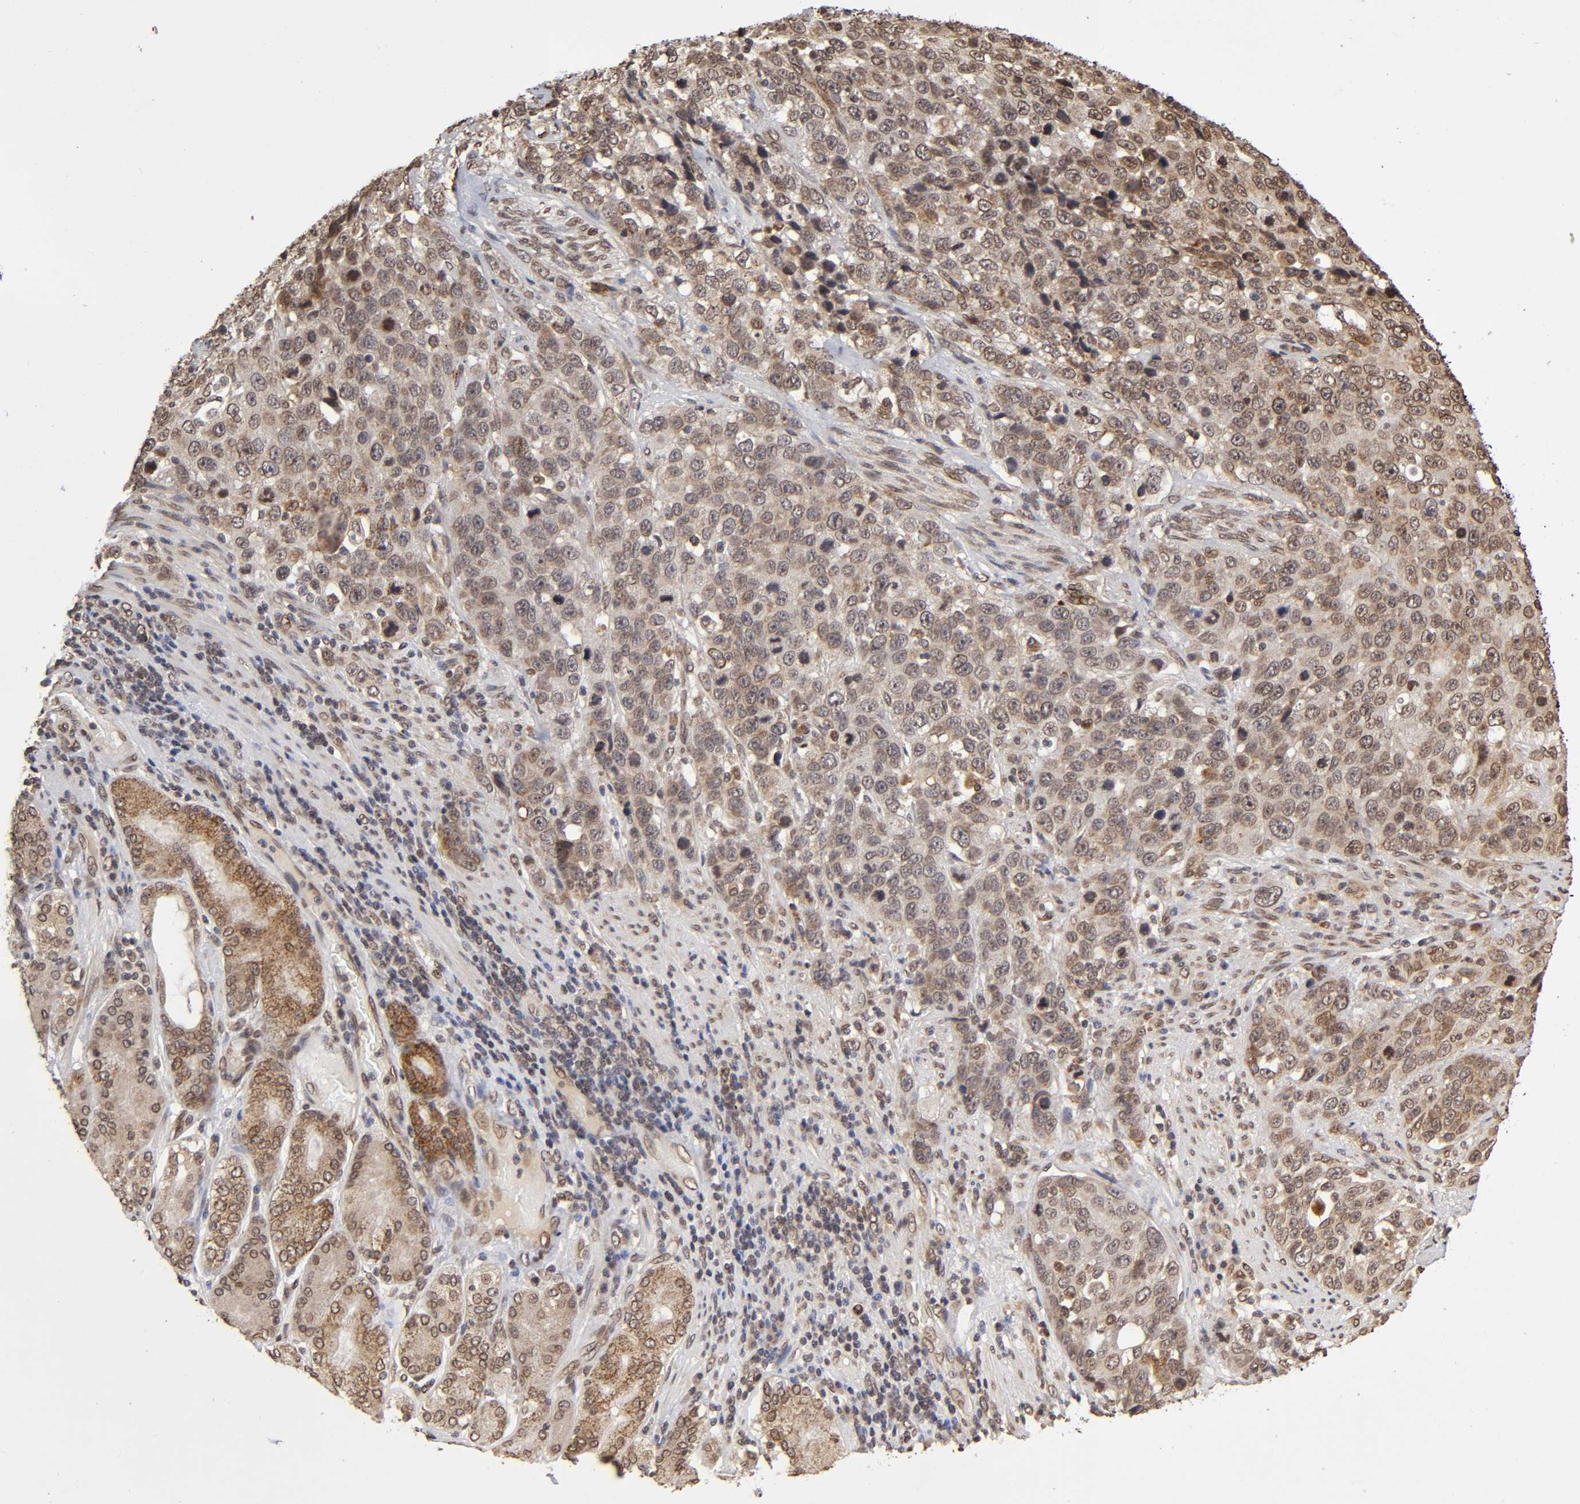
{"staining": {"intensity": "weak", "quantity": ">75%", "location": "cytoplasmic/membranous,nuclear"}, "tissue": "stomach cancer", "cell_type": "Tumor cells", "image_type": "cancer", "snomed": [{"axis": "morphology", "description": "Normal tissue, NOS"}, {"axis": "morphology", "description": "Adenocarcinoma, NOS"}, {"axis": "topography", "description": "Stomach"}], "caption": "Stomach cancer (adenocarcinoma) stained for a protein reveals weak cytoplasmic/membranous and nuclear positivity in tumor cells.", "gene": "MLLT6", "patient": {"sex": "male", "age": 48}}